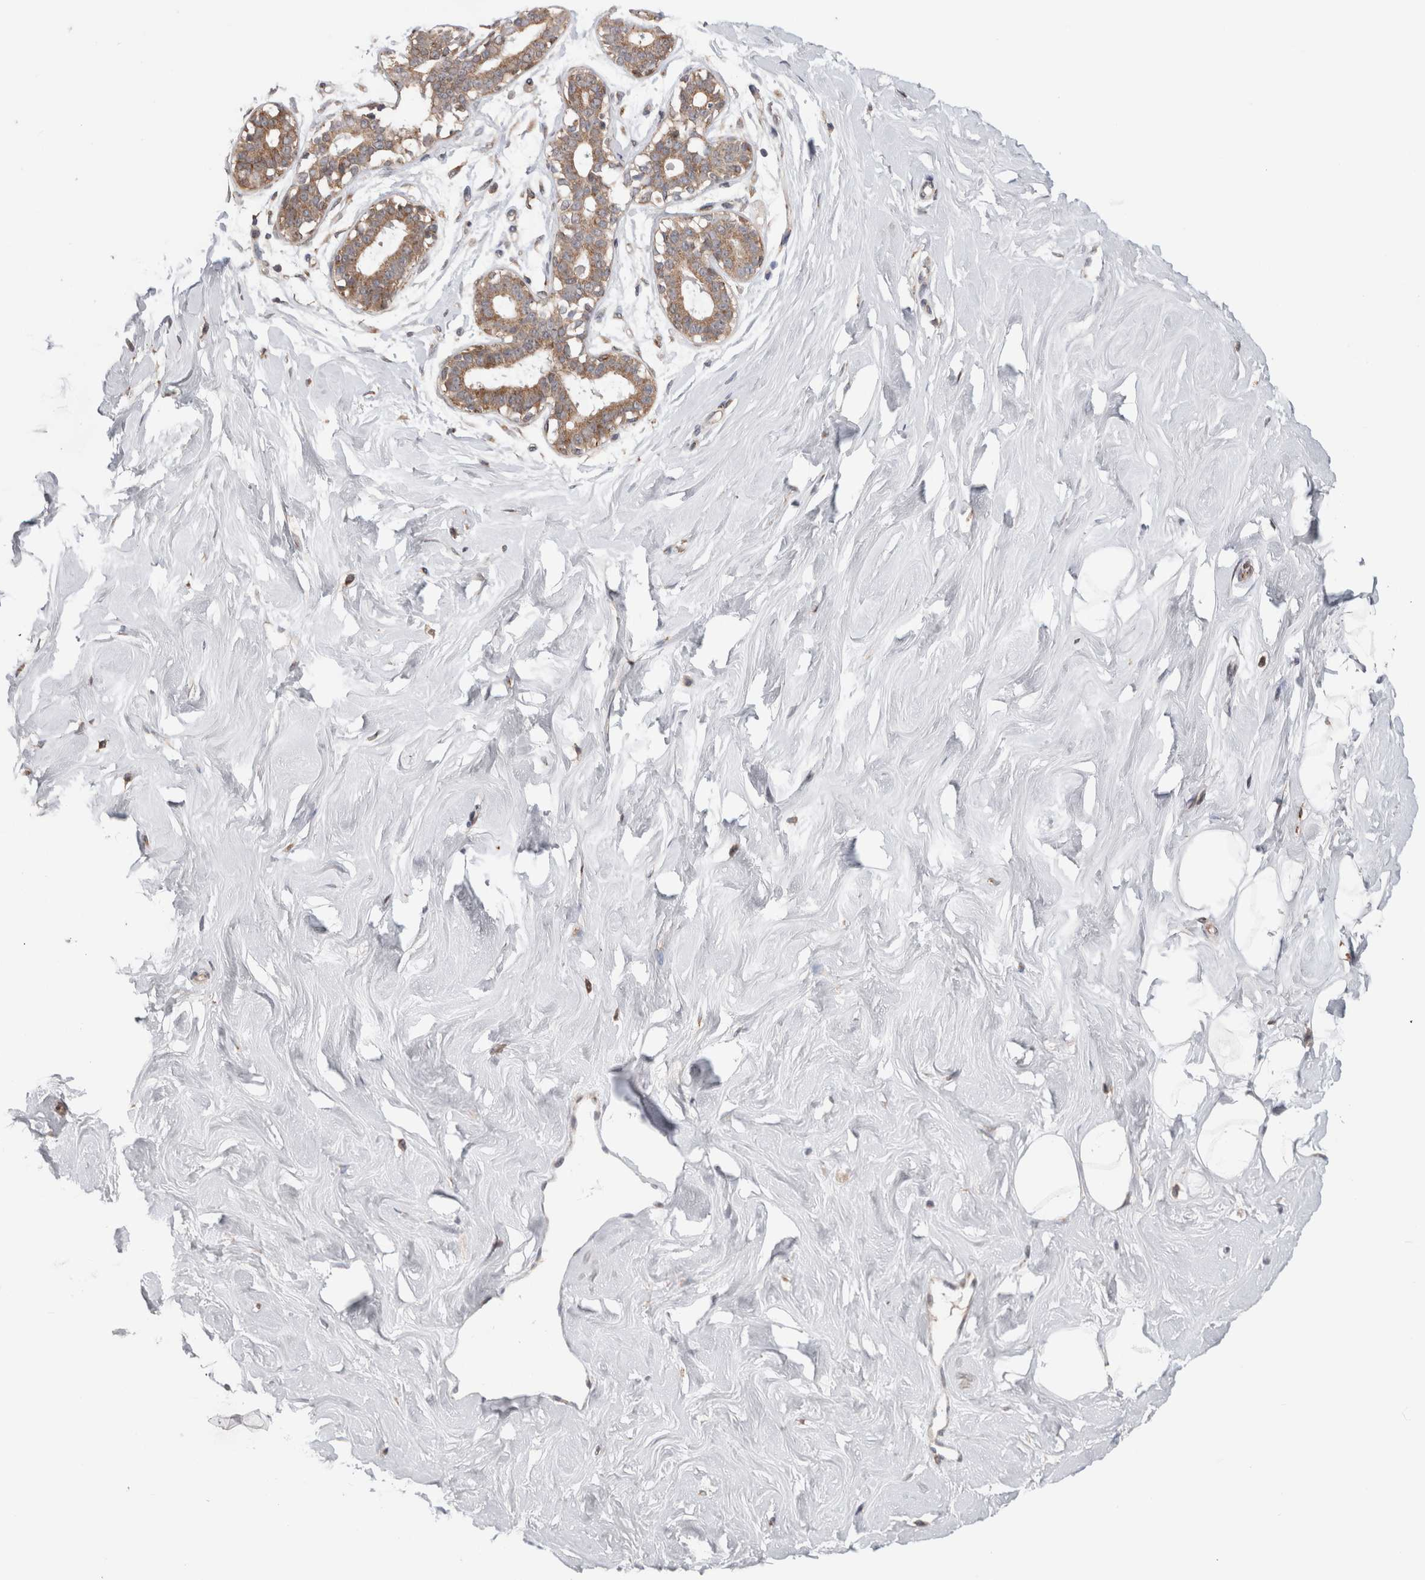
{"staining": {"intensity": "weak", "quantity": "<25%", "location": "cytoplasmic/membranous"}, "tissue": "breast", "cell_type": "Adipocytes", "image_type": "normal", "snomed": [{"axis": "morphology", "description": "Normal tissue, NOS"}, {"axis": "topography", "description": "Breast"}], "caption": "There is no significant staining in adipocytes of breast.", "gene": "TRIM5", "patient": {"sex": "female", "age": 23}}